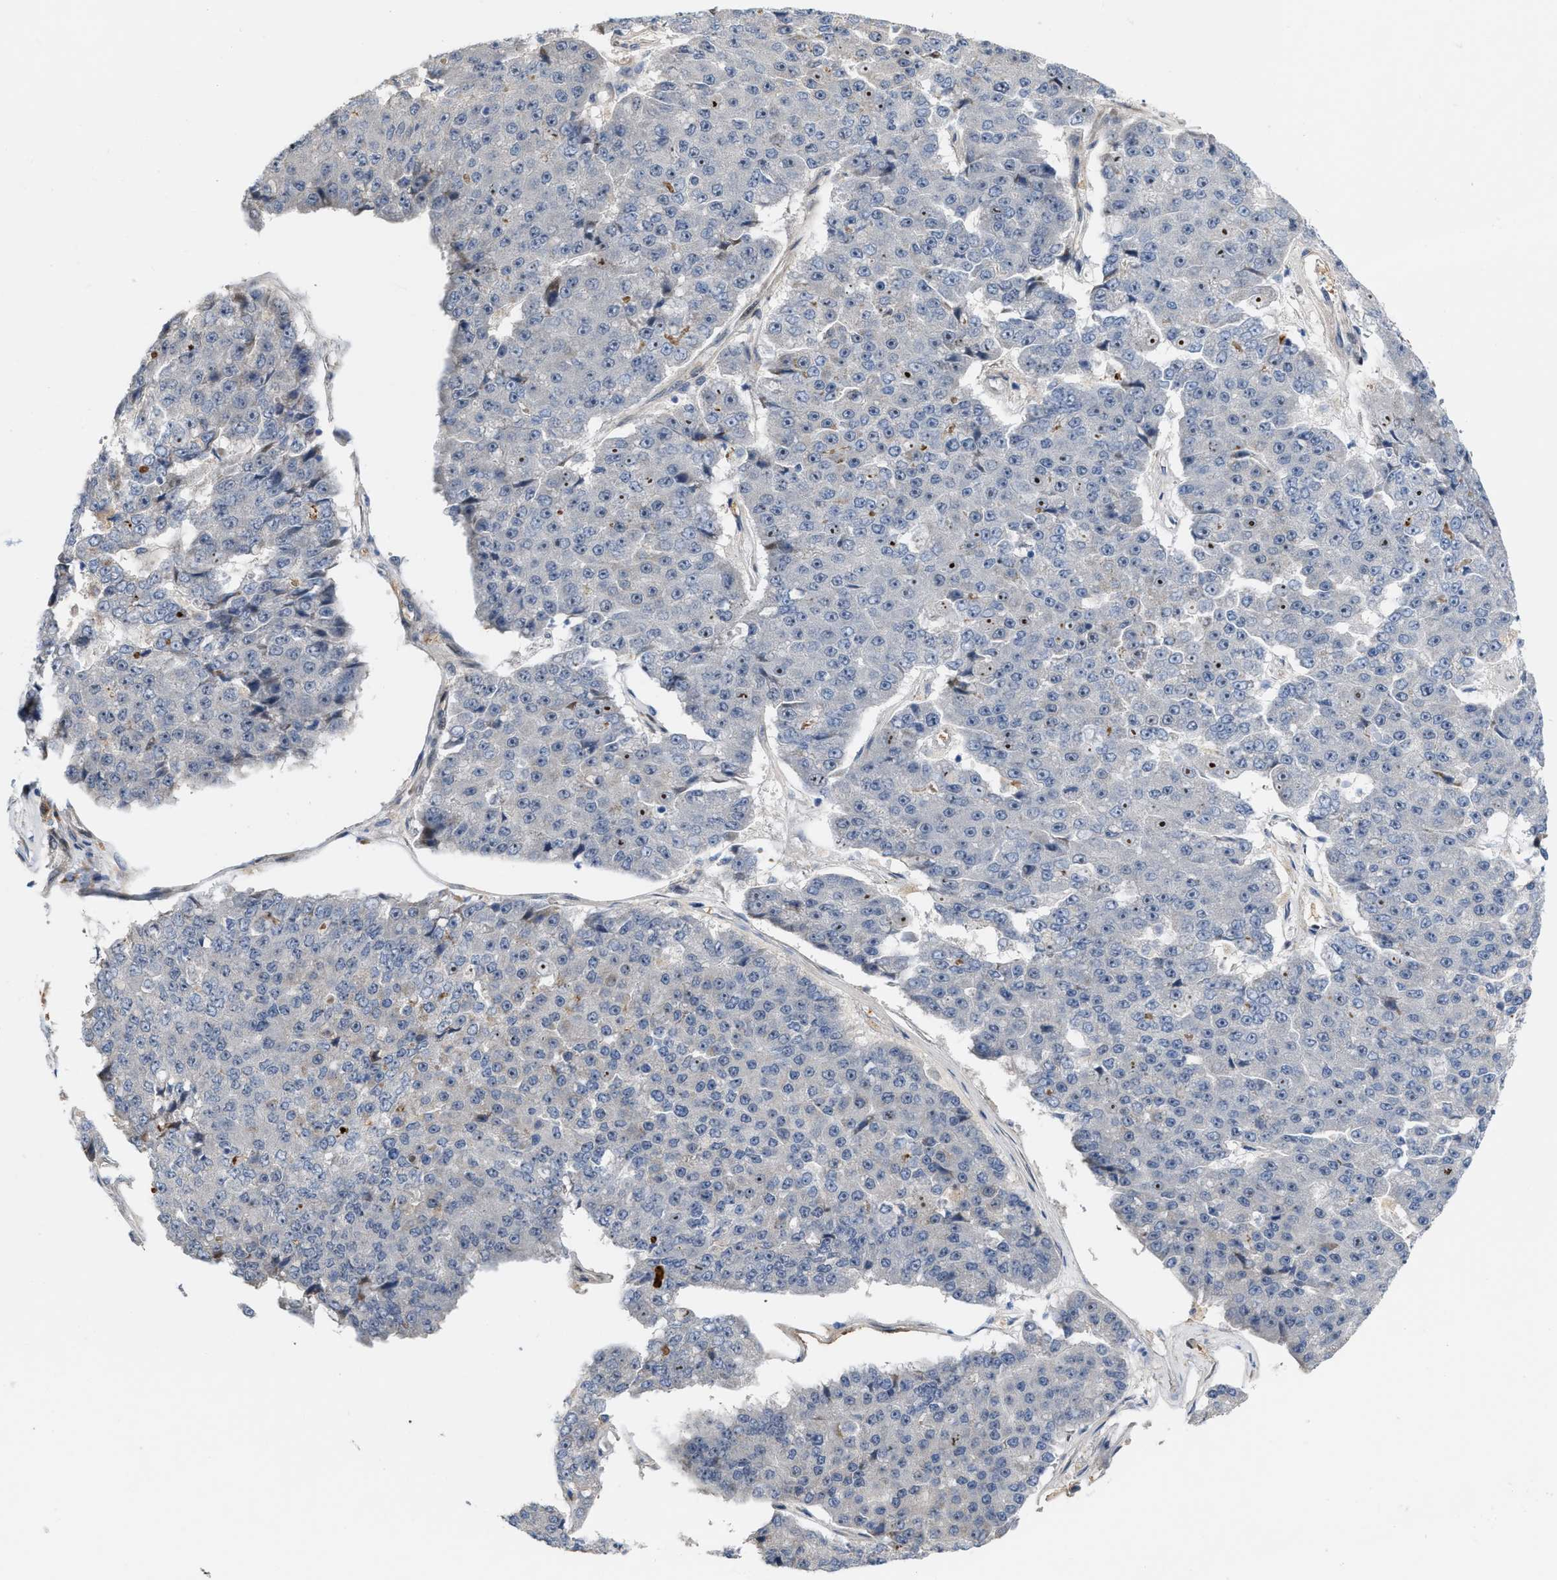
{"staining": {"intensity": "moderate", "quantity": "<25%", "location": "nuclear"}, "tissue": "pancreatic cancer", "cell_type": "Tumor cells", "image_type": "cancer", "snomed": [{"axis": "morphology", "description": "Adenocarcinoma, NOS"}, {"axis": "topography", "description": "Pancreas"}], "caption": "The immunohistochemical stain labels moderate nuclear positivity in tumor cells of pancreatic adenocarcinoma tissue. (Brightfield microscopy of DAB IHC at high magnification).", "gene": "POLR1F", "patient": {"sex": "male", "age": 50}}